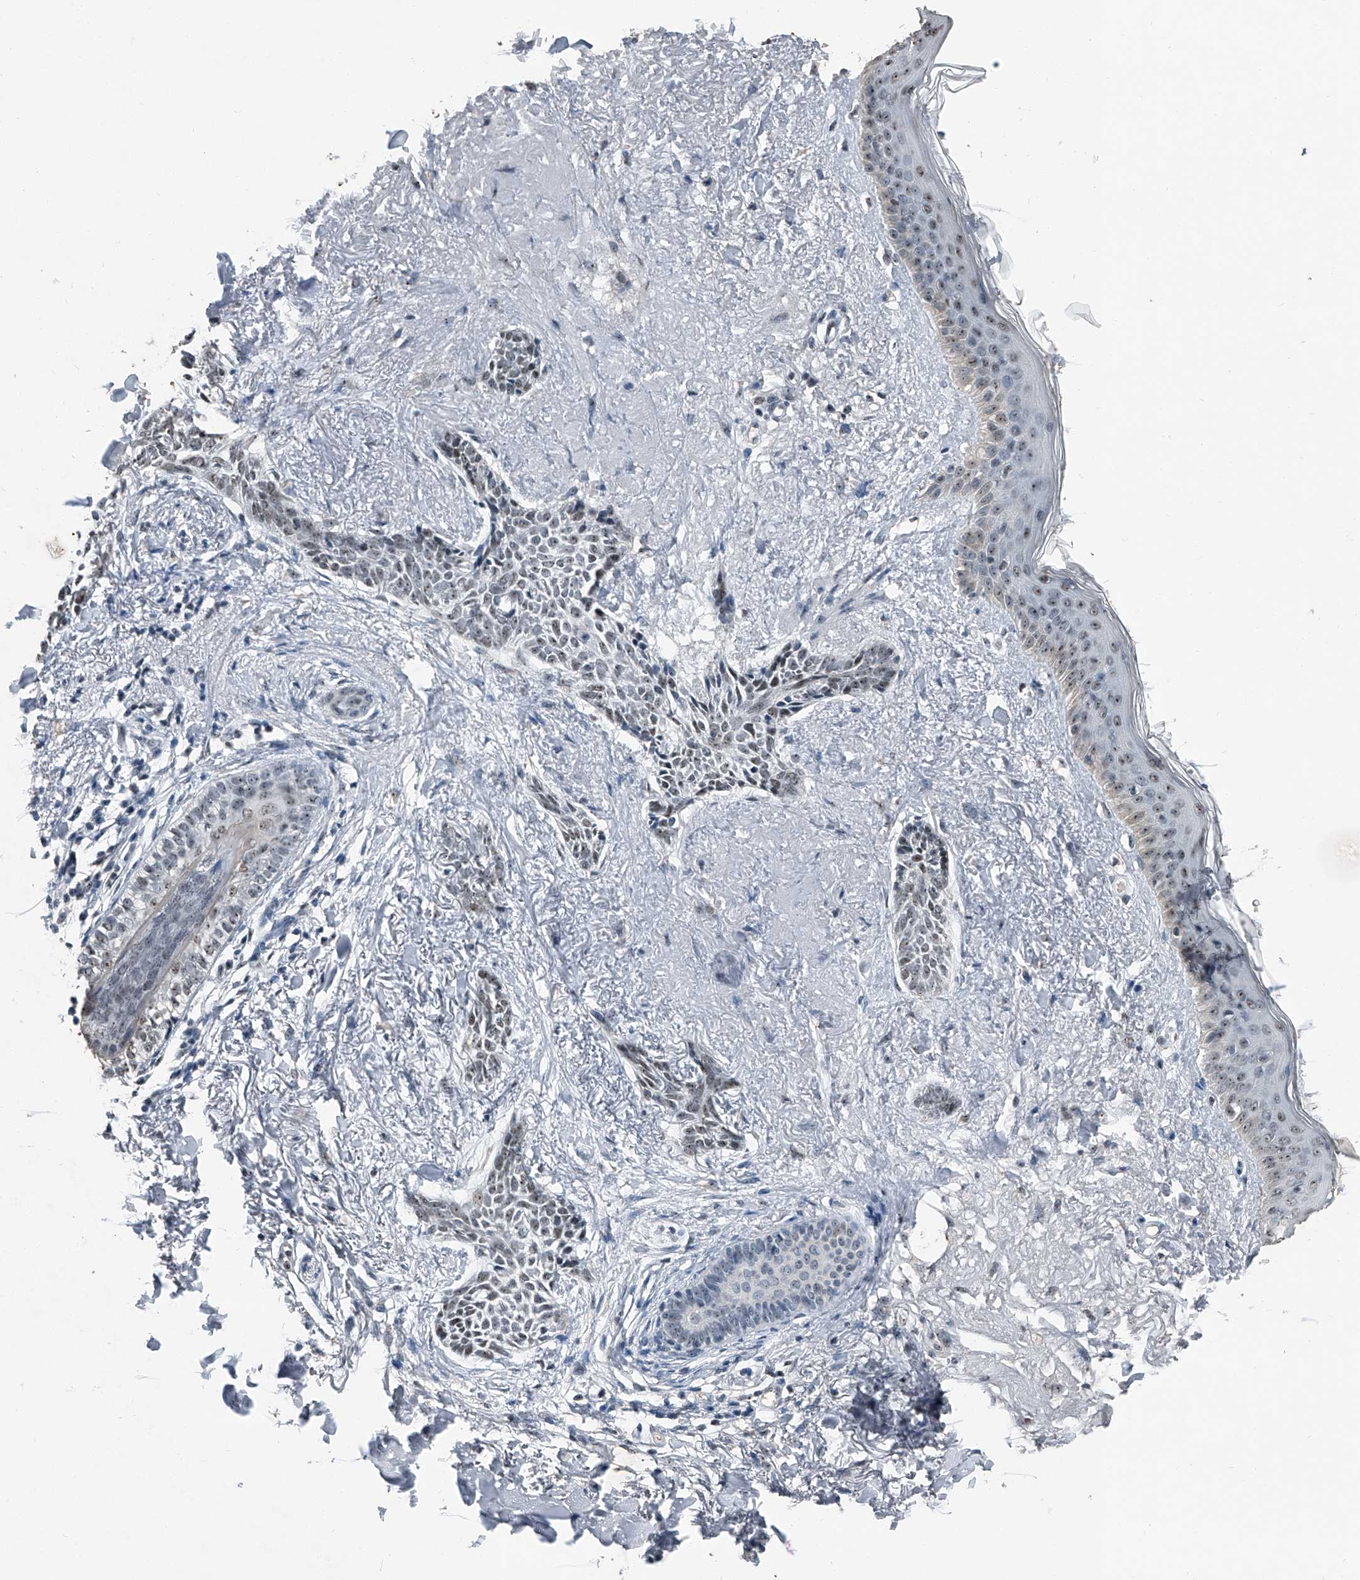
{"staining": {"intensity": "weak", "quantity": ">75%", "location": "nuclear"}, "tissue": "skin cancer", "cell_type": "Tumor cells", "image_type": "cancer", "snomed": [{"axis": "morphology", "description": "Basal cell carcinoma"}, {"axis": "topography", "description": "Skin"}], "caption": "Skin cancer (basal cell carcinoma) was stained to show a protein in brown. There is low levels of weak nuclear staining in approximately >75% of tumor cells. (DAB IHC, brown staining for protein, blue staining for nuclei).", "gene": "TCOF1", "patient": {"sex": "female", "age": 84}}